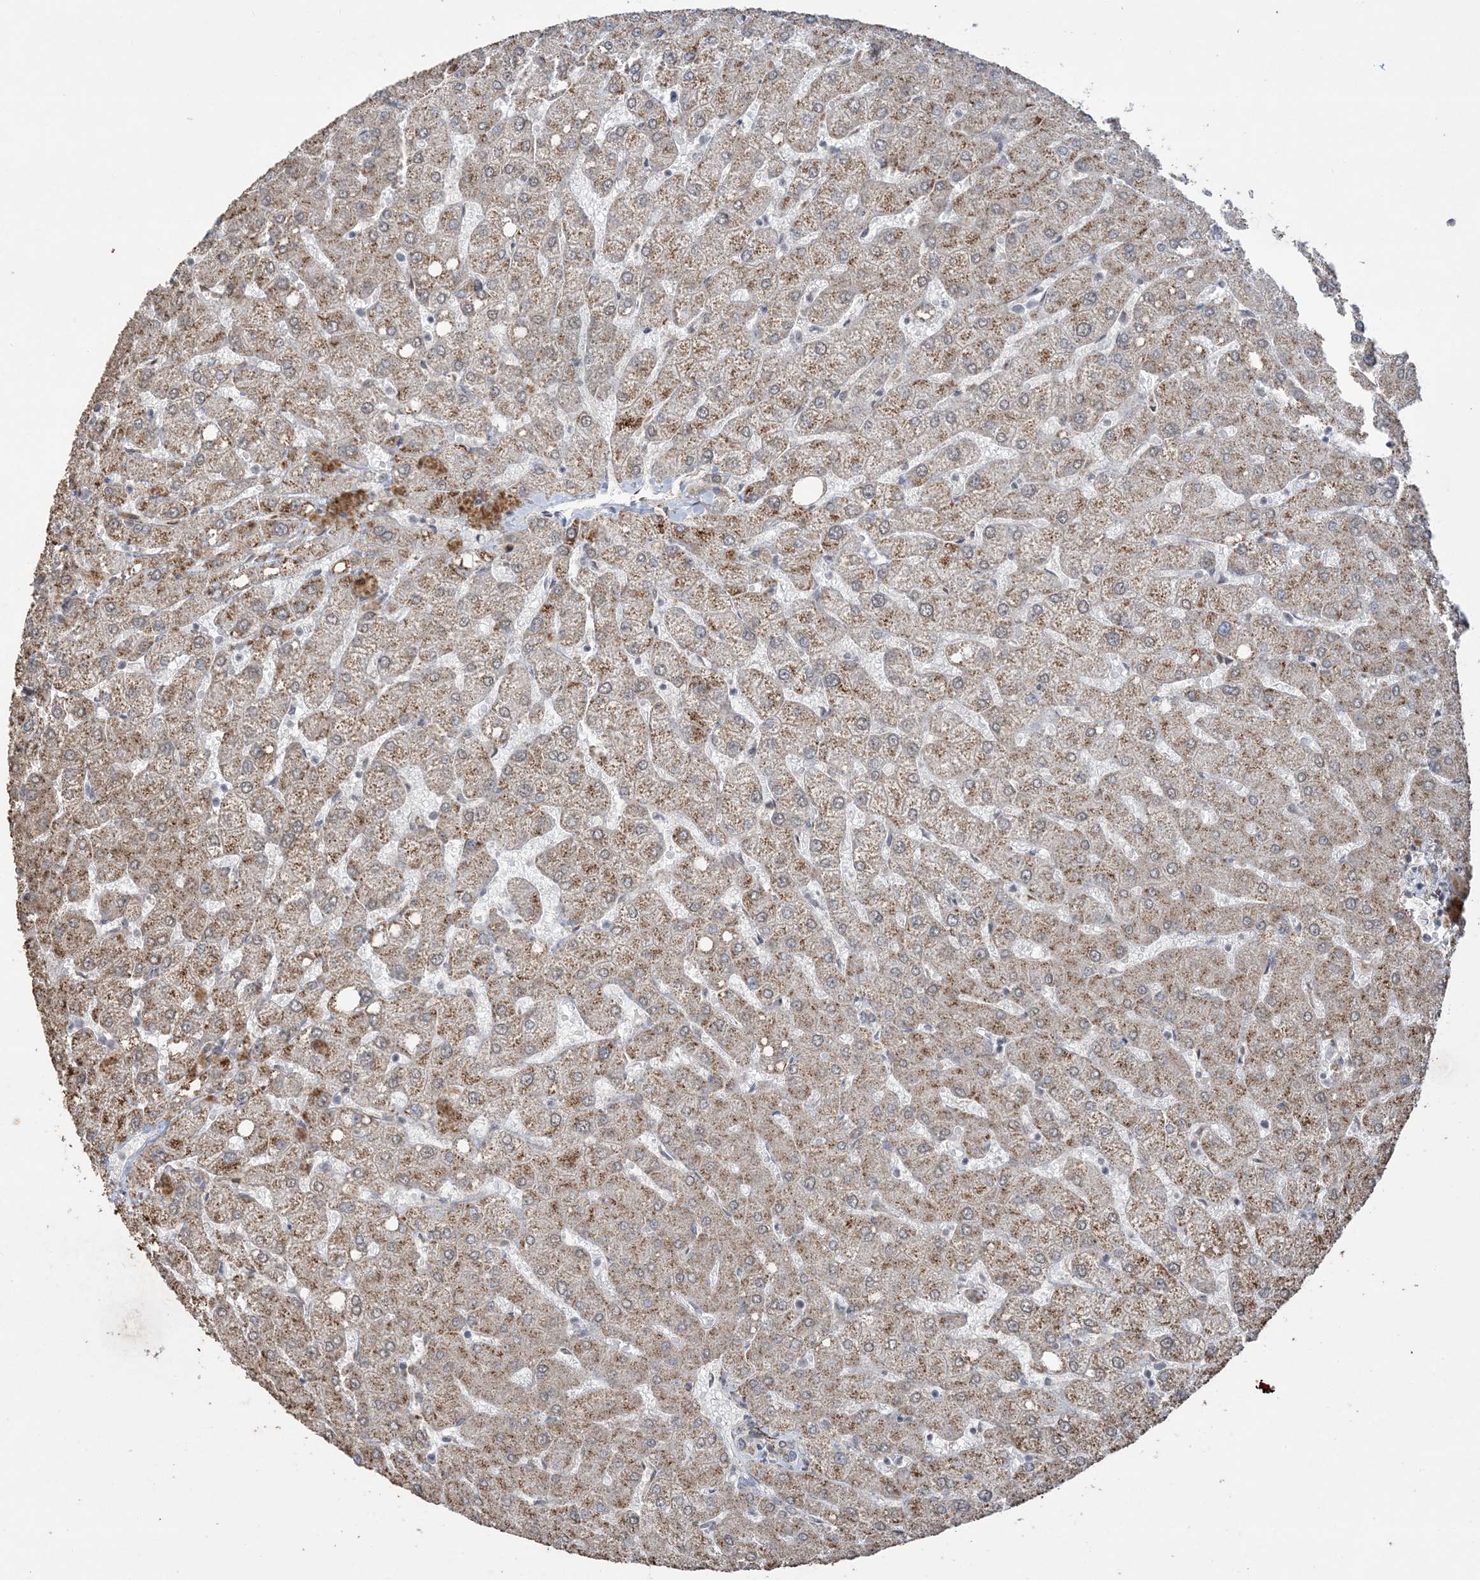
{"staining": {"intensity": "weak", "quantity": ">75%", "location": "cytoplasmic/membranous"}, "tissue": "liver", "cell_type": "Cholangiocytes", "image_type": "normal", "snomed": [{"axis": "morphology", "description": "Normal tissue, NOS"}, {"axis": "topography", "description": "Liver"}], "caption": "About >75% of cholangiocytes in normal human liver show weak cytoplasmic/membranous protein staining as visualized by brown immunohistochemical staining.", "gene": "XRN1", "patient": {"sex": "female", "age": 54}}